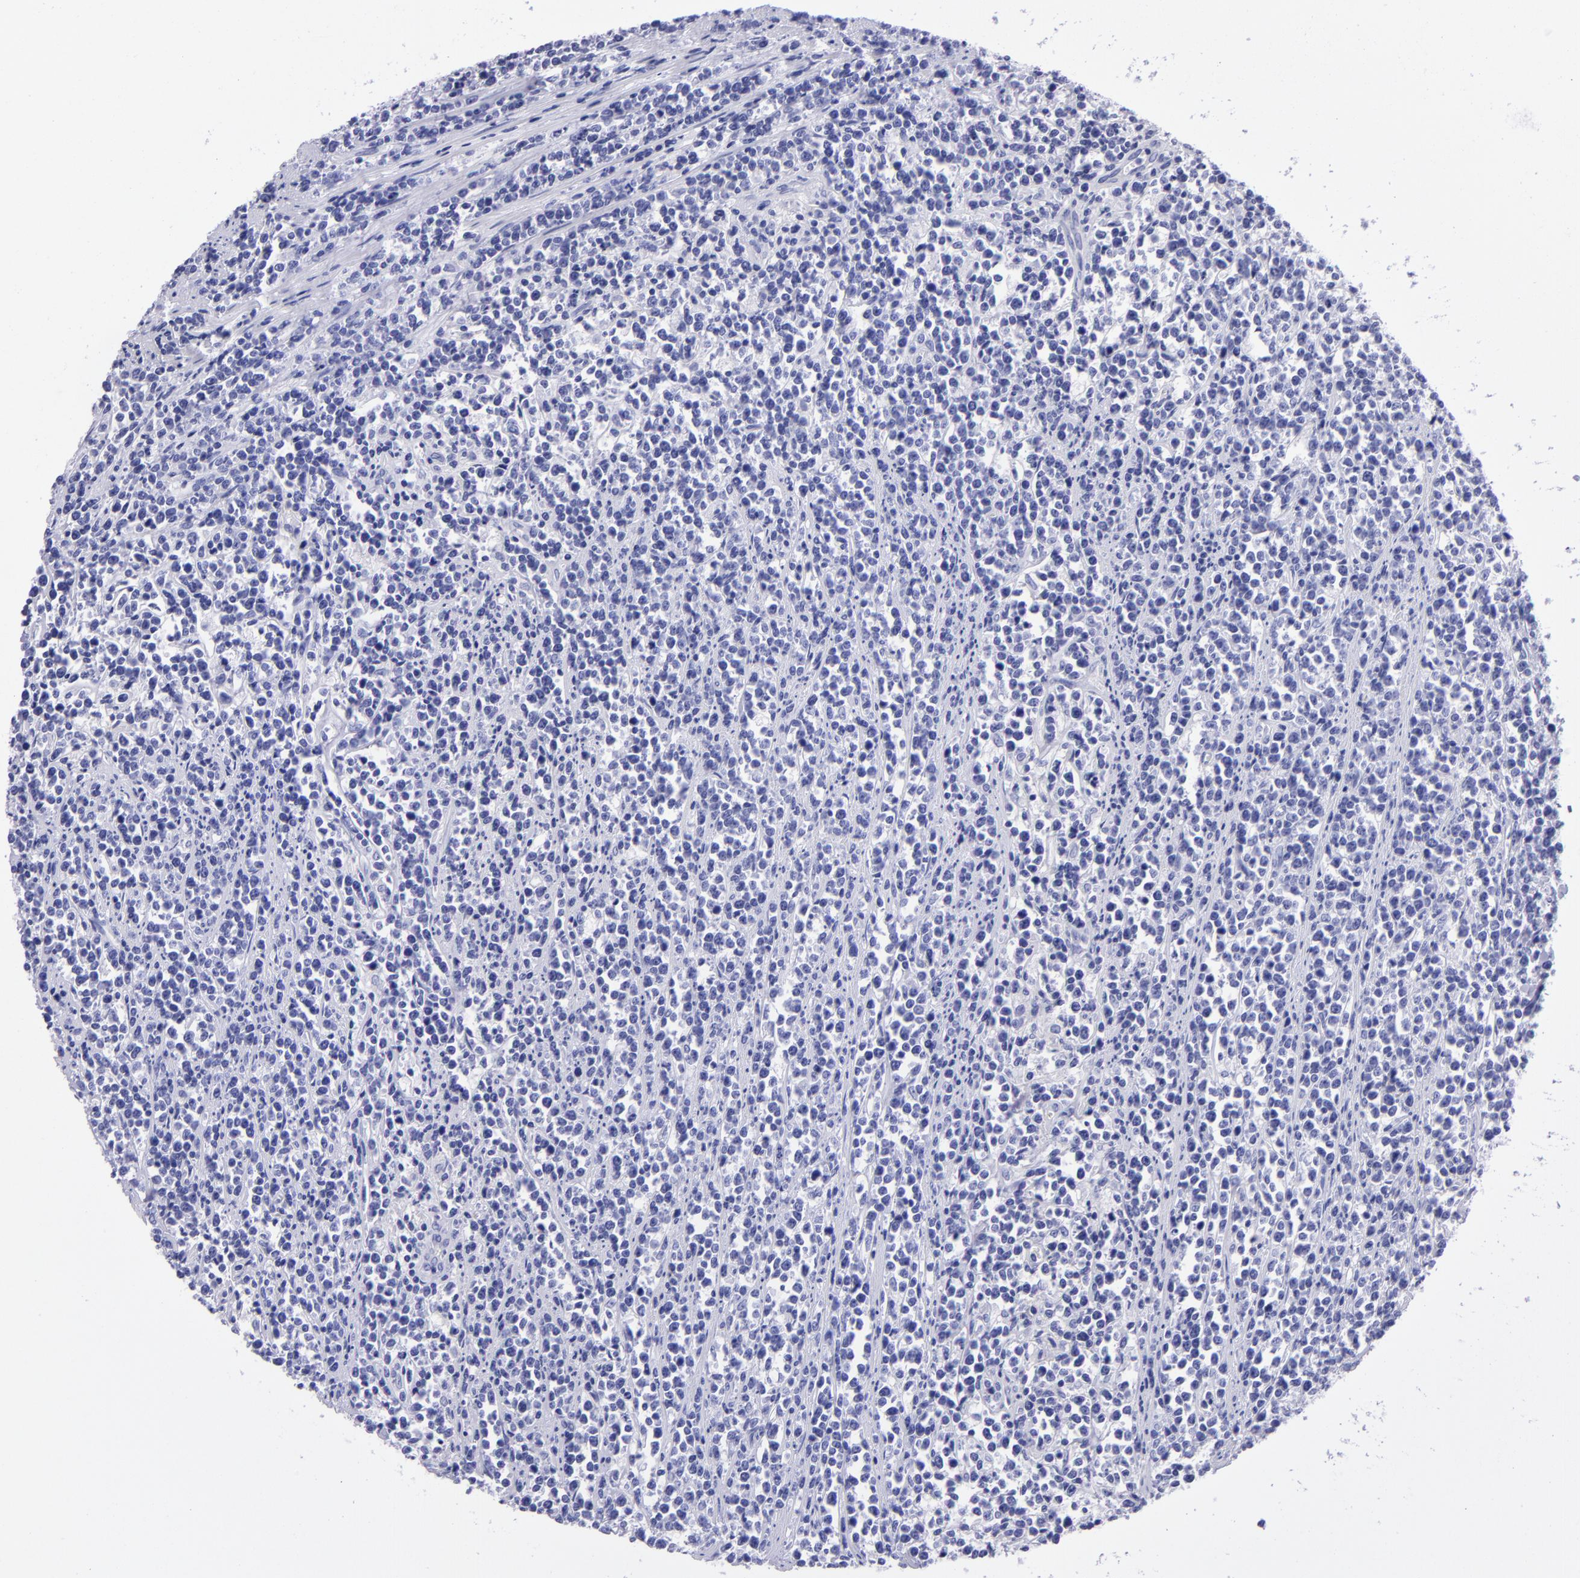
{"staining": {"intensity": "negative", "quantity": "none", "location": "none"}, "tissue": "lymphoma", "cell_type": "Tumor cells", "image_type": "cancer", "snomed": [{"axis": "morphology", "description": "Malignant lymphoma, non-Hodgkin's type, High grade"}, {"axis": "topography", "description": "Small intestine"}, {"axis": "topography", "description": "Colon"}], "caption": "Human lymphoma stained for a protein using IHC displays no staining in tumor cells.", "gene": "TYRP1", "patient": {"sex": "male", "age": 8}}